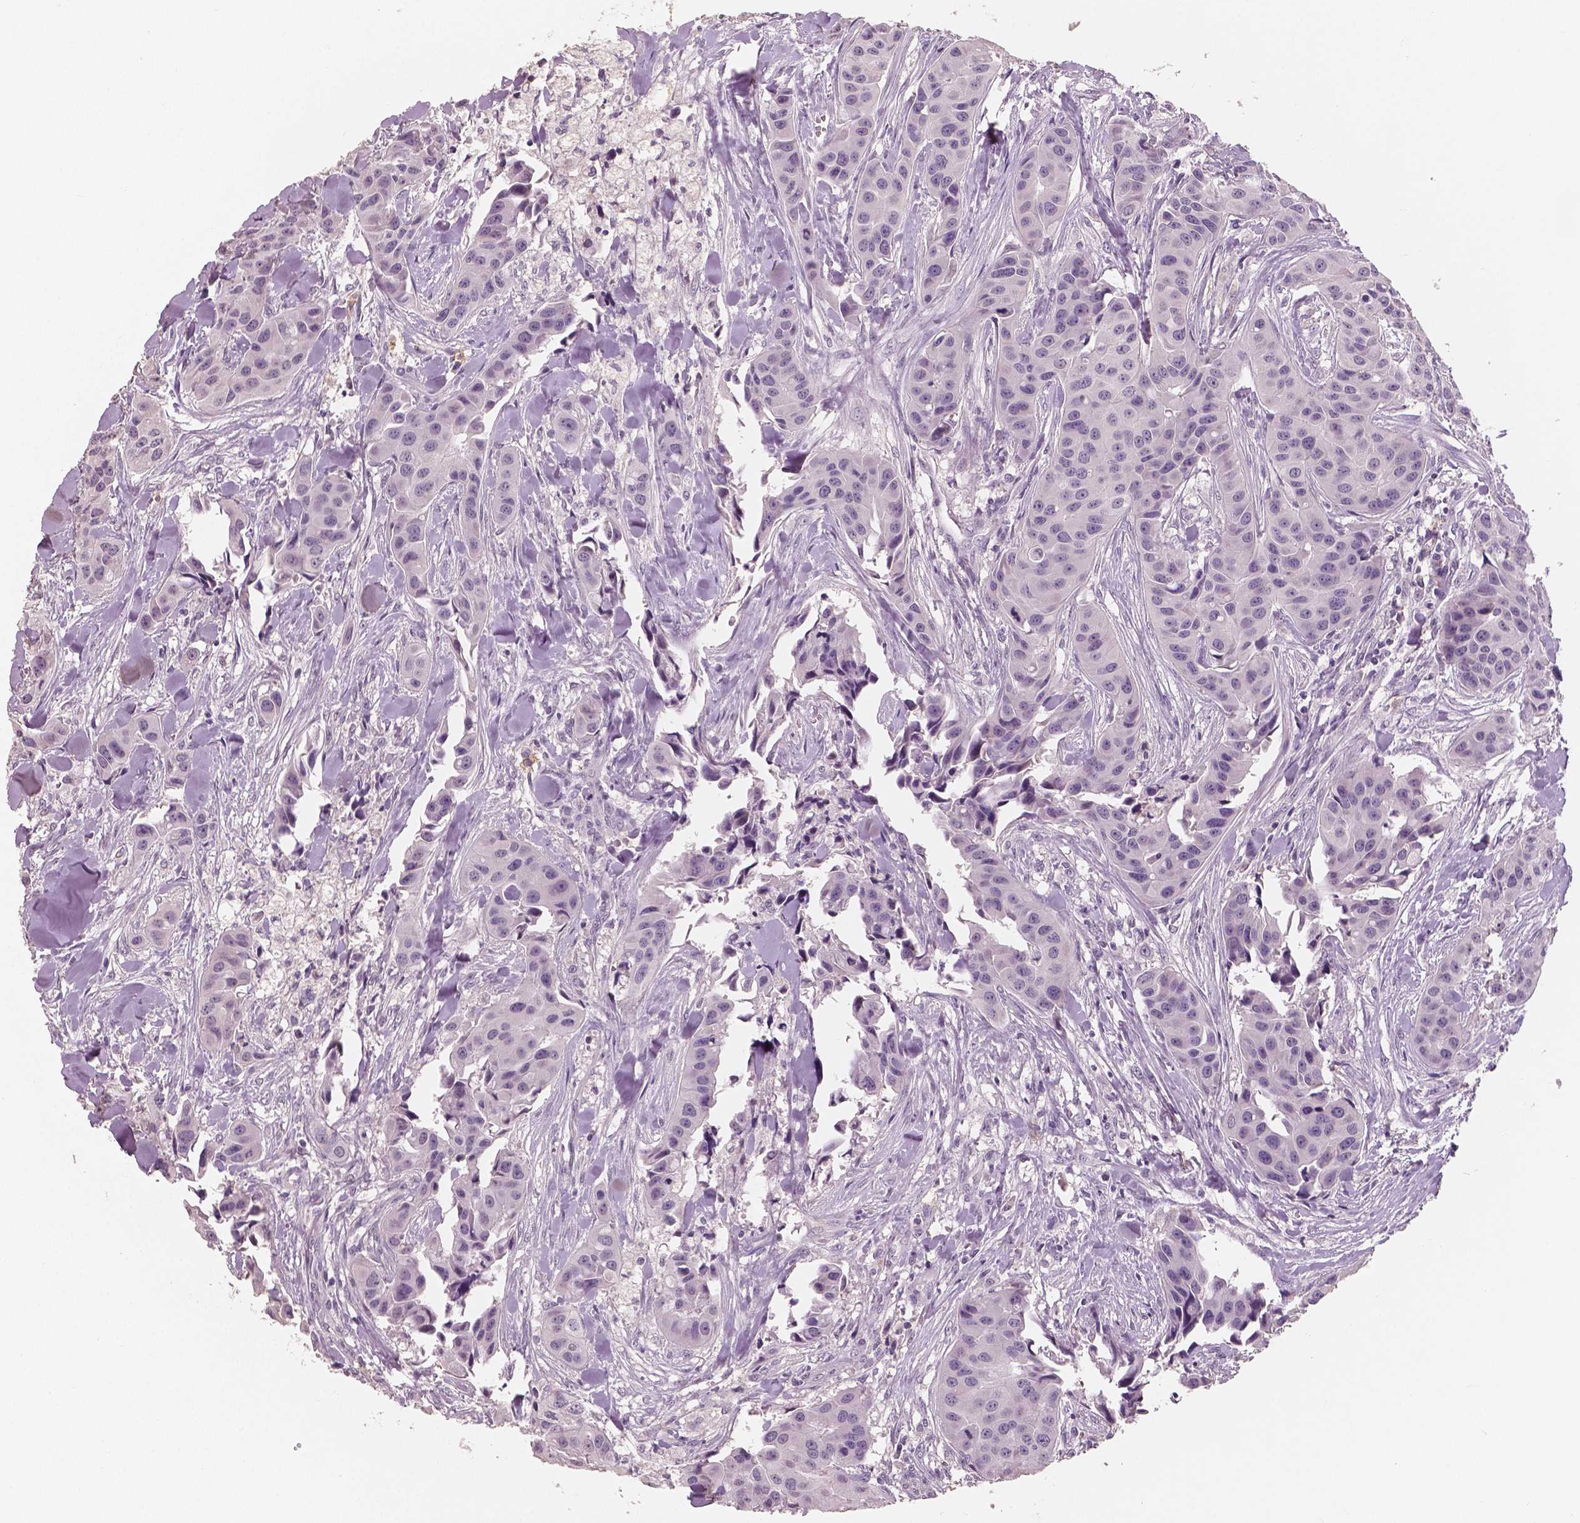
{"staining": {"intensity": "negative", "quantity": "none", "location": "none"}, "tissue": "head and neck cancer", "cell_type": "Tumor cells", "image_type": "cancer", "snomed": [{"axis": "morphology", "description": "Adenocarcinoma, NOS"}, {"axis": "topography", "description": "Head-Neck"}], "caption": "High power microscopy histopathology image of an IHC histopathology image of head and neck cancer, revealing no significant staining in tumor cells.", "gene": "KIT", "patient": {"sex": "male", "age": 76}}